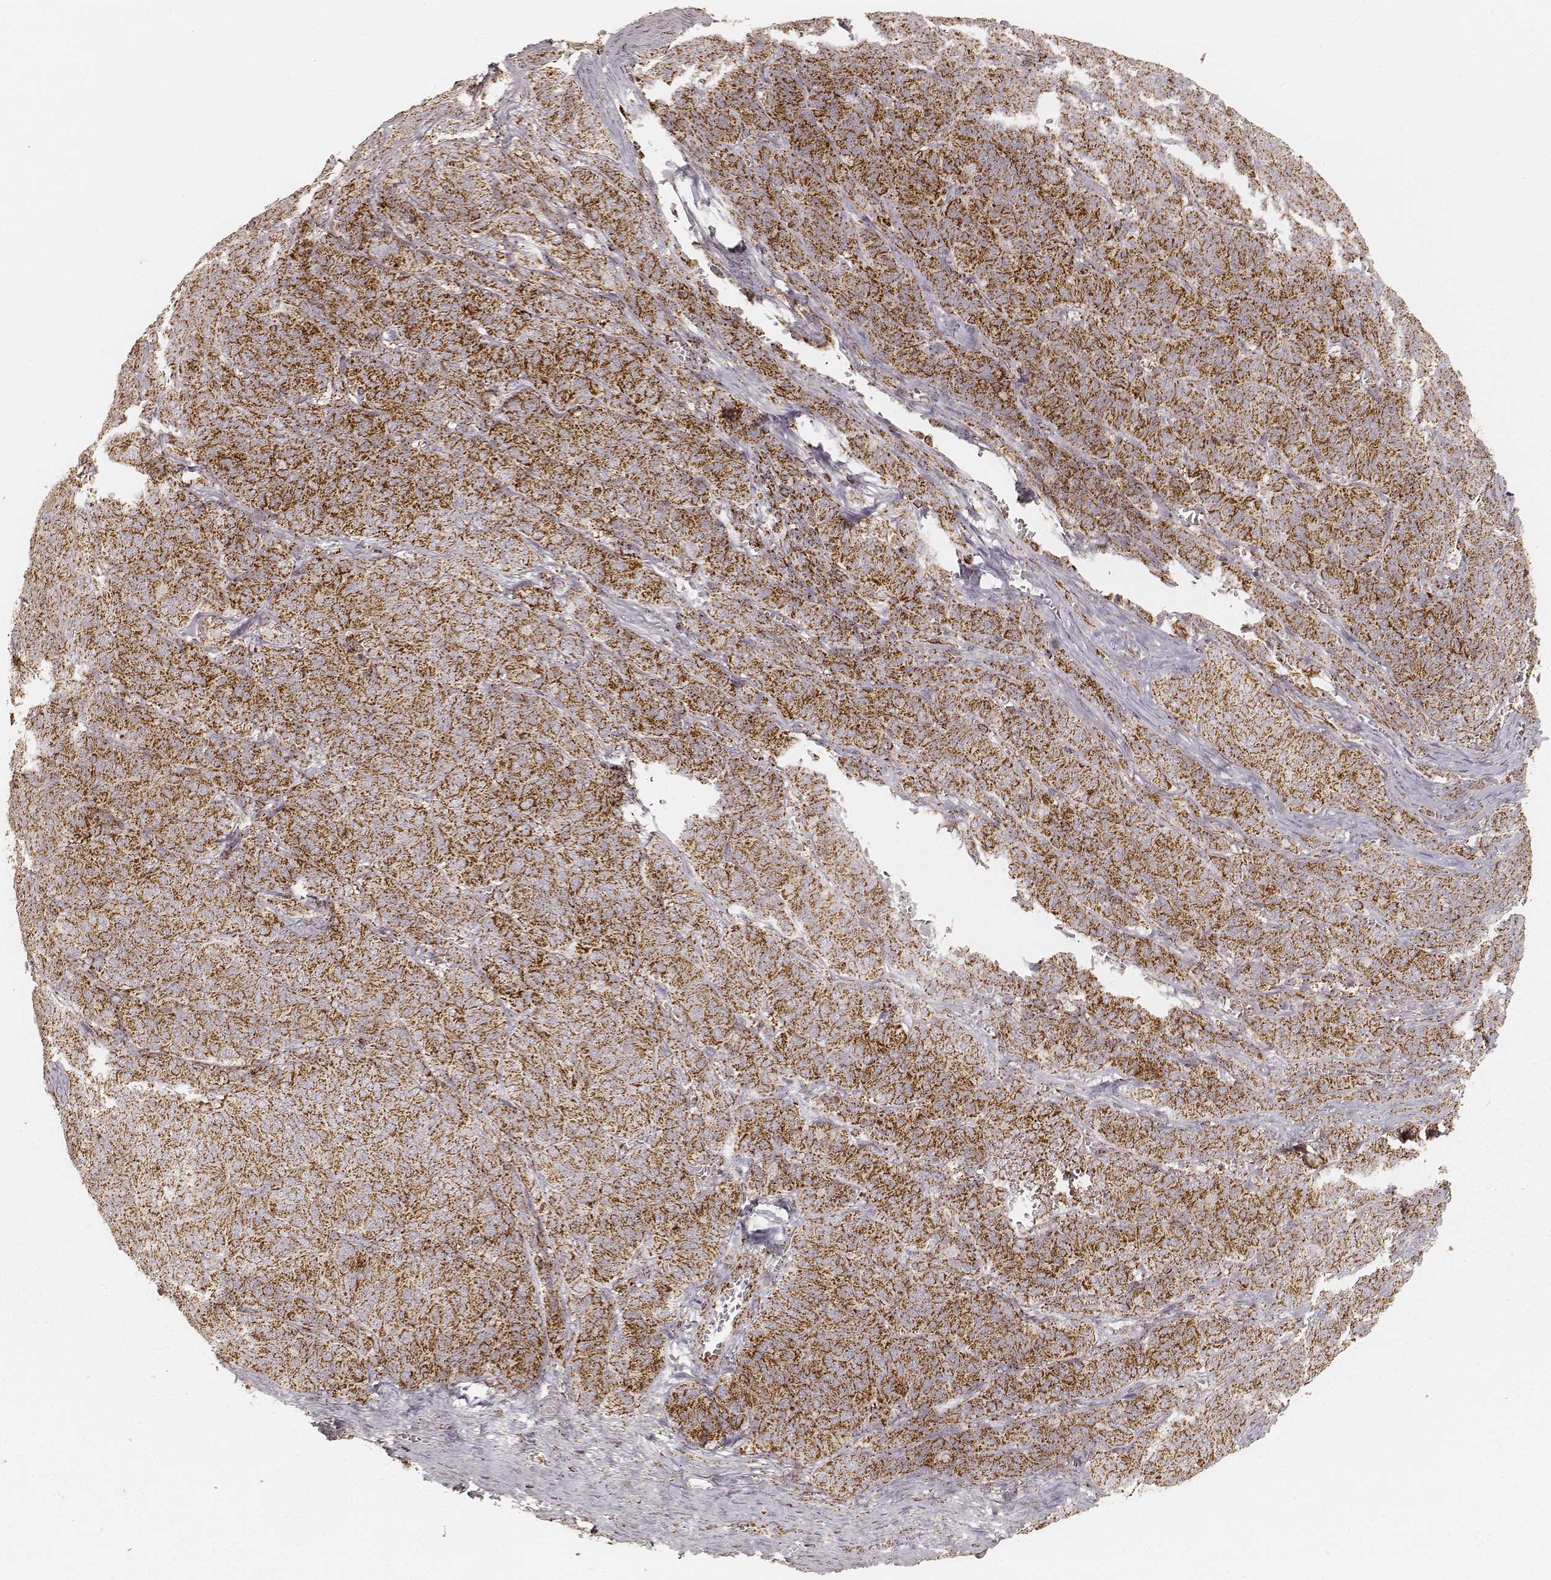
{"staining": {"intensity": "strong", "quantity": ">75%", "location": "cytoplasmic/membranous"}, "tissue": "ovarian cancer", "cell_type": "Tumor cells", "image_type": "cancer", "snomed": [{"axis": "morphology", "description": "Carcinoma, endometroid"}, {"axis": "topography", "description": "Ovary"}], "caption": "A brown stain labels strong cytoplasmic/membranous expression of a protein in human ovarian cancer tumor cells.", "gene": "CS", "patient": {"sex": "female", "age": 80}}